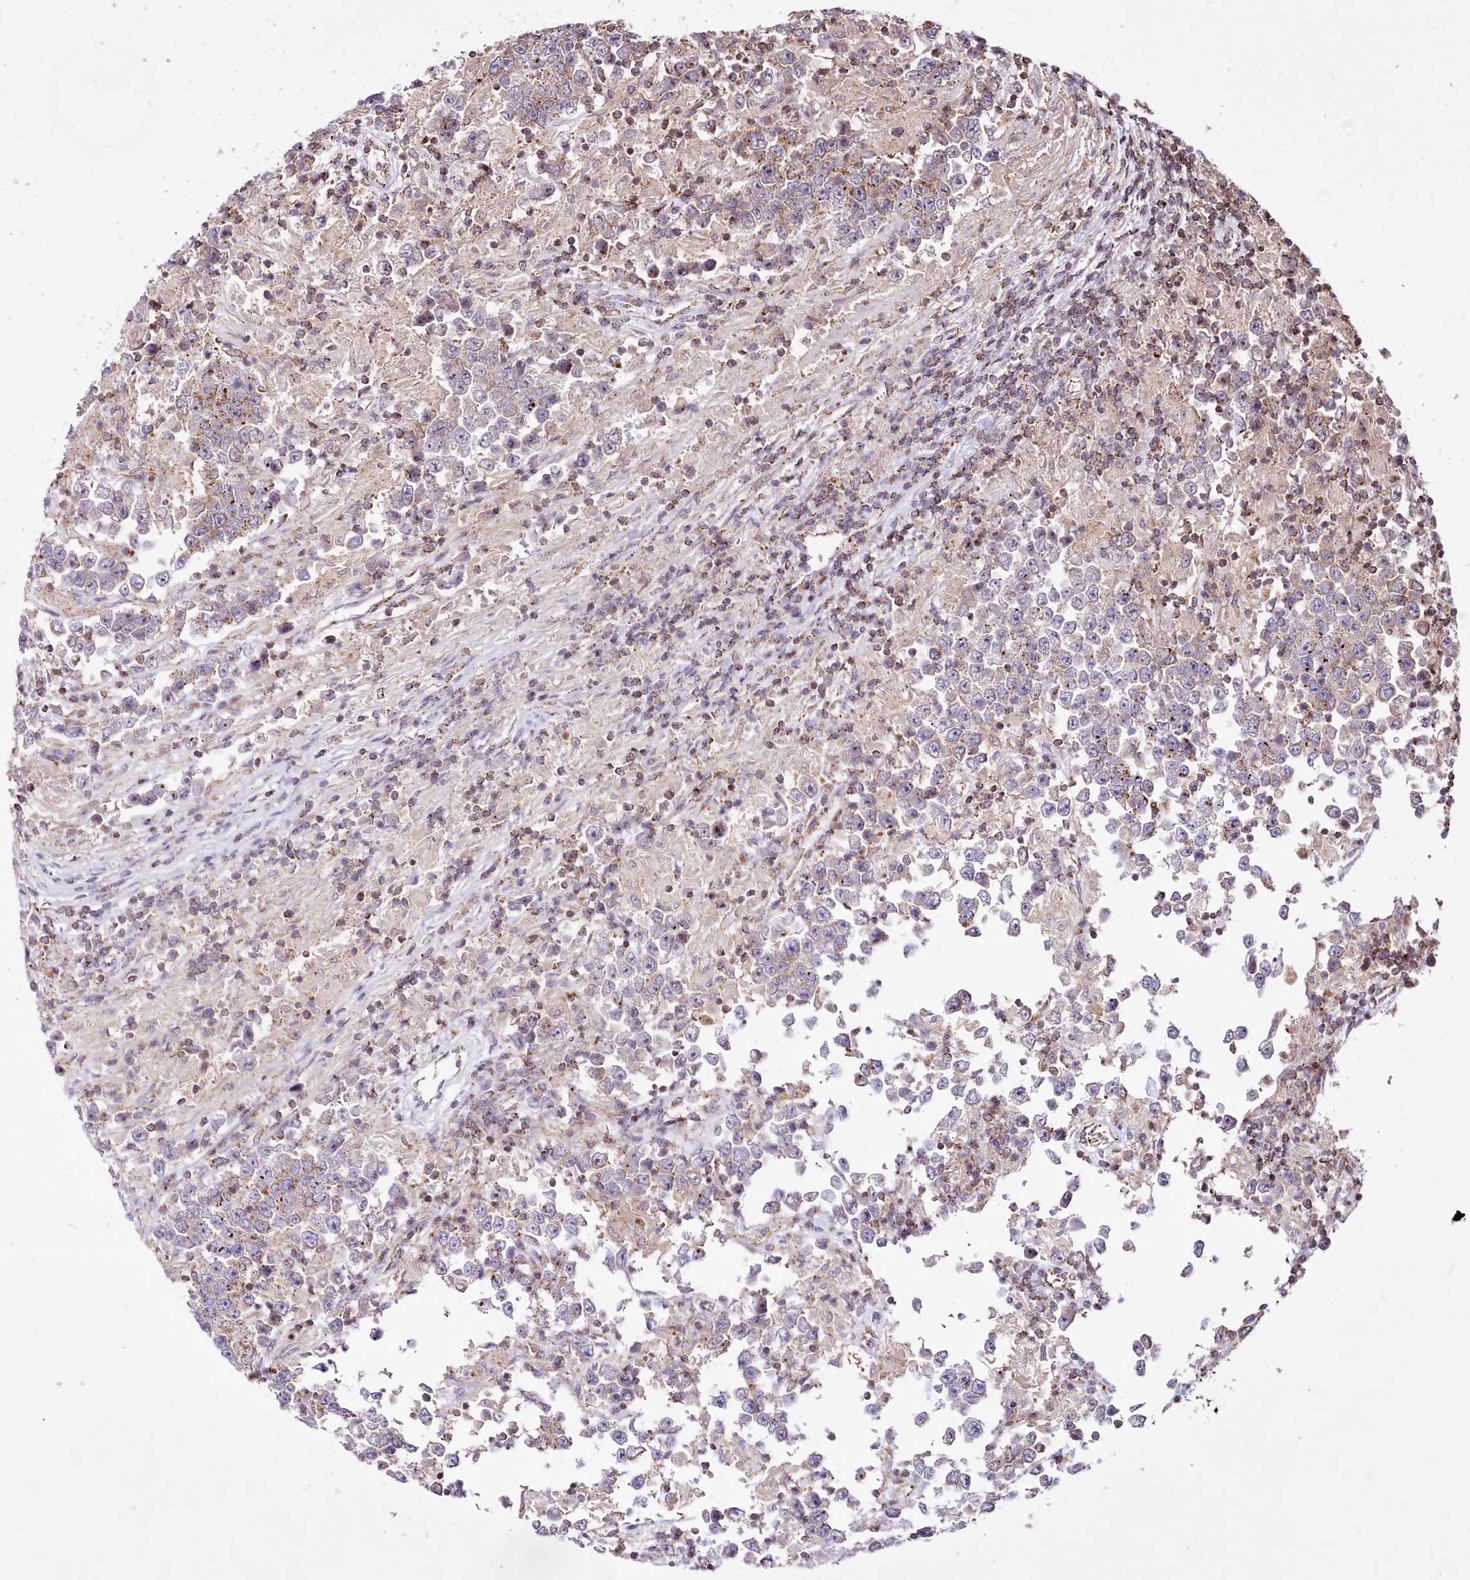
{"staining": {"intensity": "weak", "quantity": "<25%", "location": "cytoplasmic/membranous"}, "tissue": "testis cancer", "cell_type": "Tumor cells", "image_type": "cancer", "snomed": [{"axis": "morphology", "description": "Normal tissue, NOS"}, {"axis": "morphology", "description": "Urothelial carcinoma, High grade"}, {"axis": "morphology", "description": "Seminoma, NOS"}, {"axis": "morphology", "description": "Carcinoma, Embryonal, NOS"}, {"axis": "topography", "description": "Urinary bladder"}, {"axis": "topography", "description": "Testis"}], "caption": "High power microscopy micrograph of an IHC histopathology image of testis cancer (high-grade urothelial carcinoma), revealing no significant expression in tumor cells.", "gene": "ZFYVE27", "patient": {"sex": "male", "age": 41}}